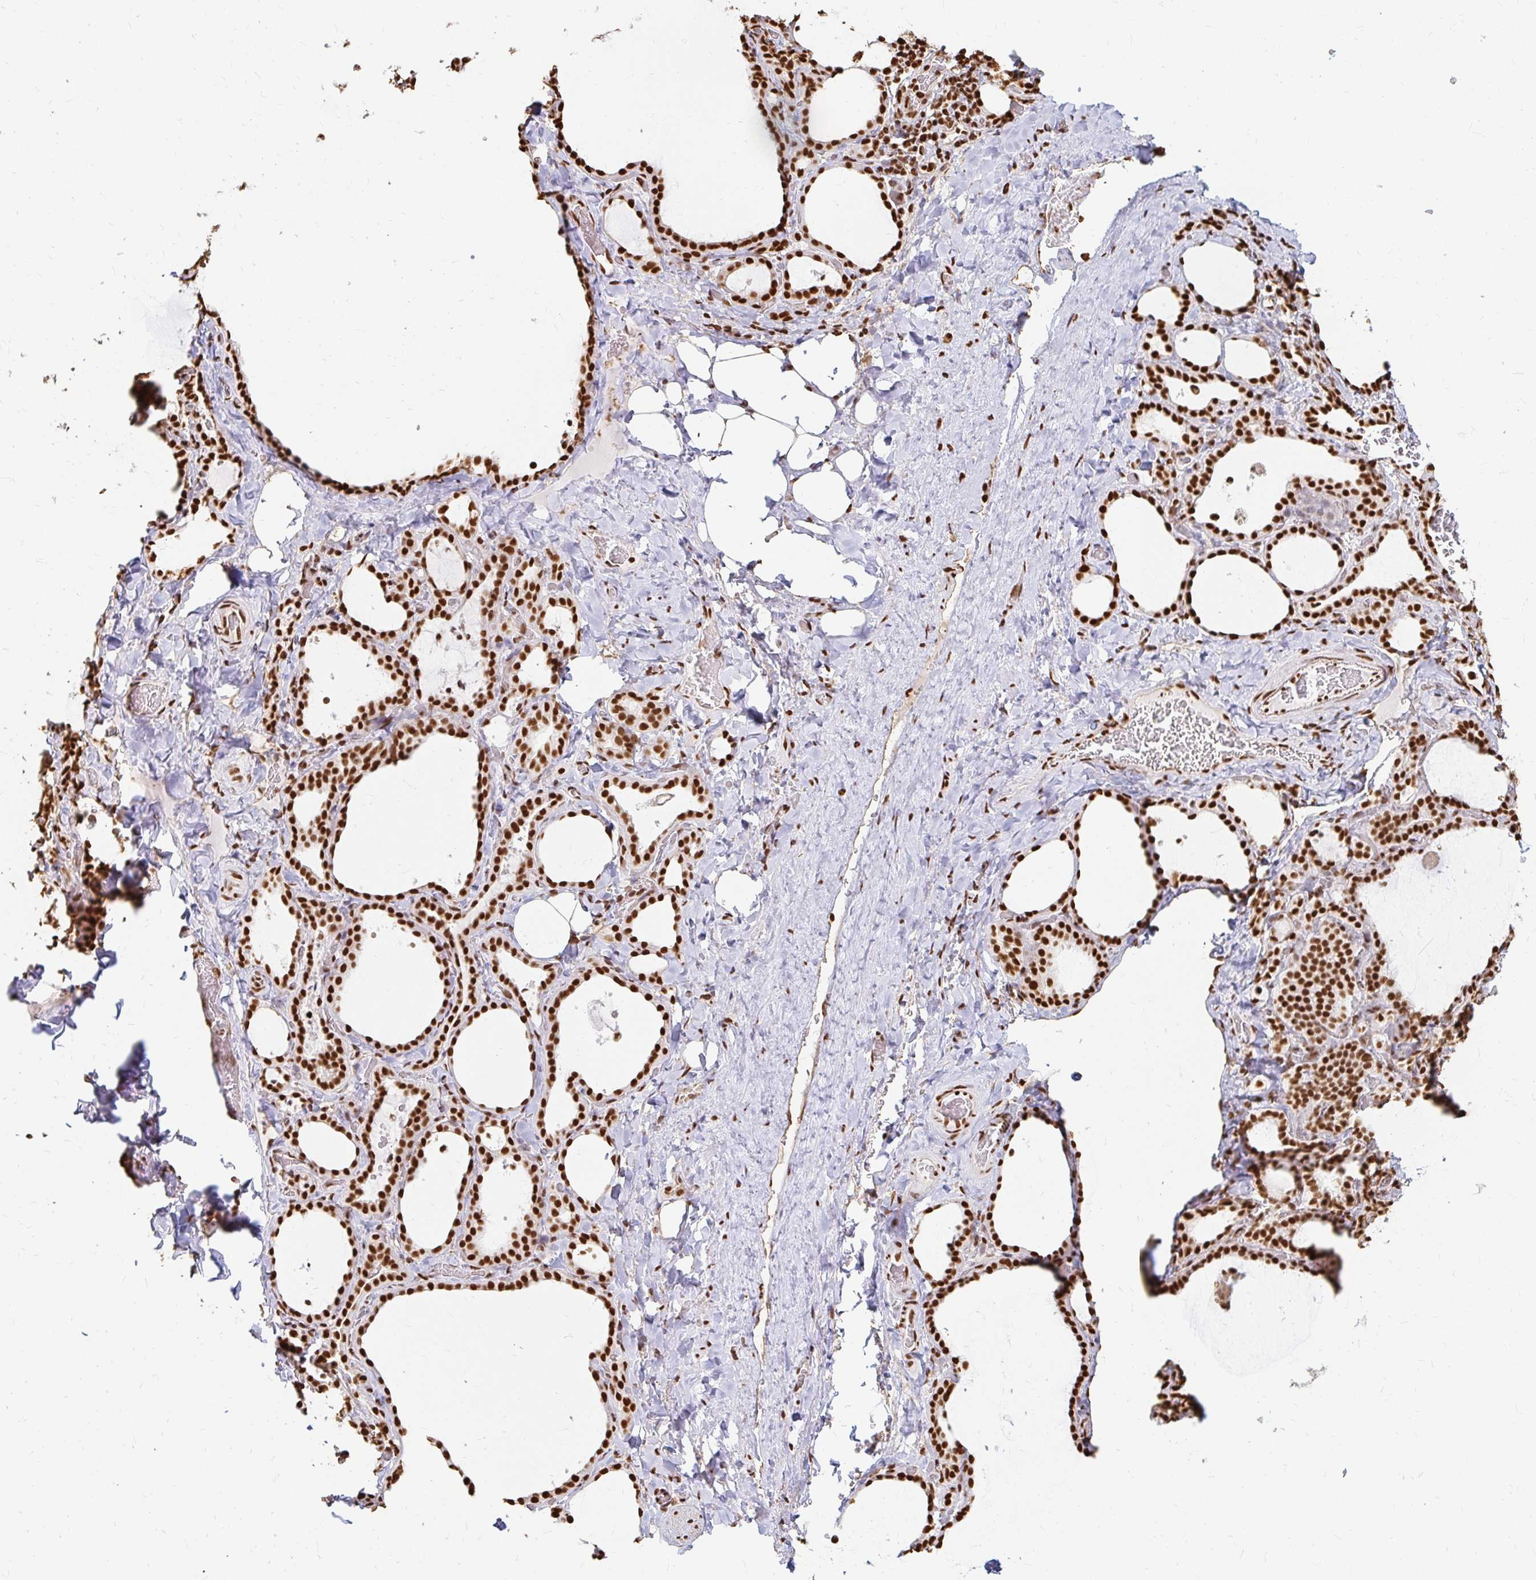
{"staining": {"intensity": "strong", "quantity": ">75%", "location": "nuclear"}, "tissue": "thyroid gland", "cell_type": "Glandular cells", "image_type": "normal", "snomed": [{"axis": "morphology", "description": "Normal tissue, NOS"}, {"axis": "topography", "description": "Thyroid gland"}], "caption": "About >75% of glandular cells in unremarkable thyroid gland show strong nuclear protein staining as visualized by brown immunohistochemical staining.", "gene": "HNRNPU", "patient": {"sex": "female", "age": 22}}